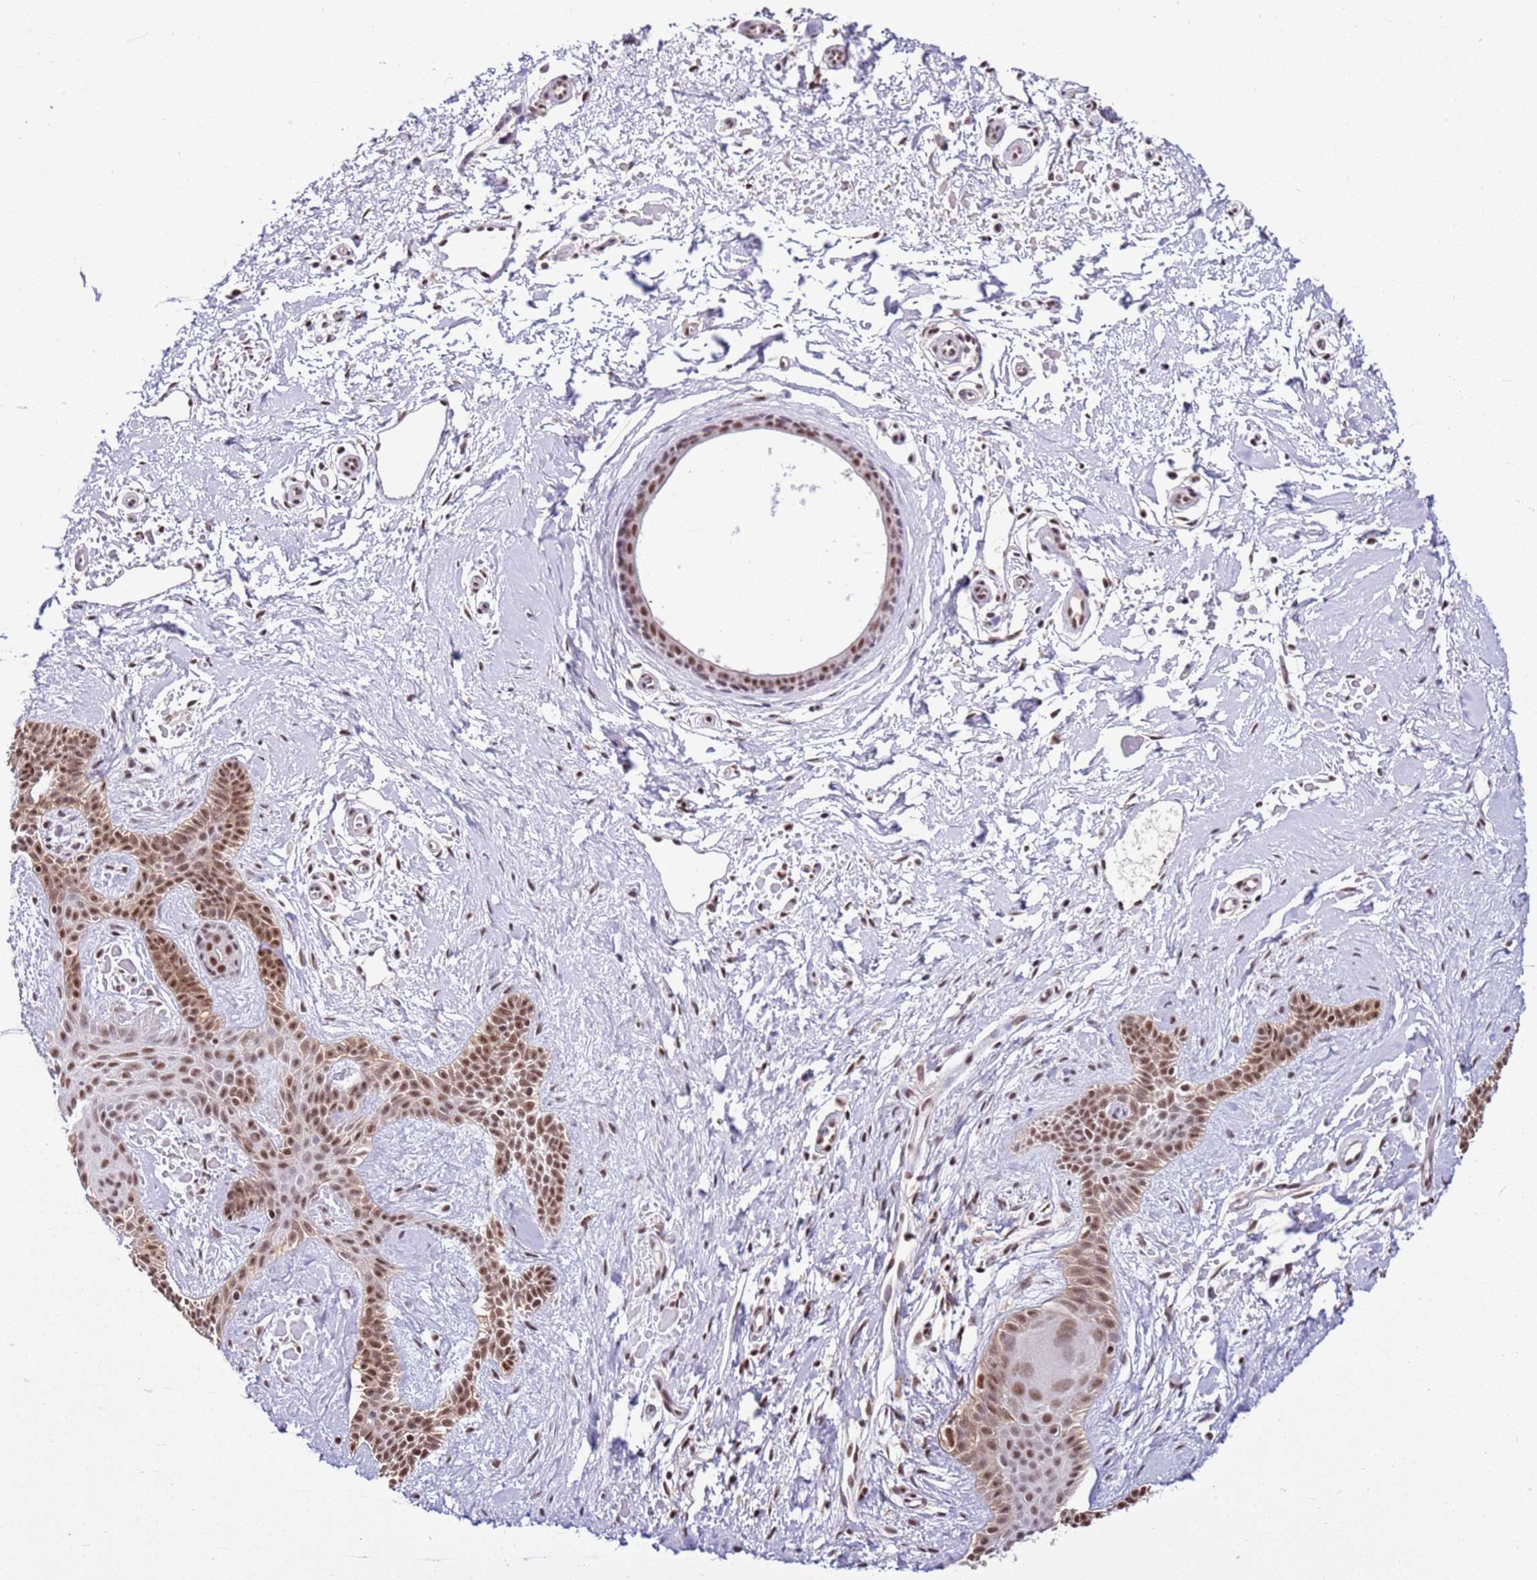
{"staining": {"intensity": "moderate", "quantity": ">75%", "location": "nuclear"}, "tissue": "skin cancer", "cell_type": "Tumor cells", "image_type": "cancer", "snomed": [{"axis": "morphology", "description": "Basal cell carcinoma"}, {"axis": "topography", "description": "Skin"}], "caption": "A high-resolution image shows immunohistochemistry staining of skin basal cell carcinoma, which reveals moderate nuclear expression in about >75% of tumor cells.", "gene": "AKAP8L", "patient": {"sex": "male", "age": 78}}